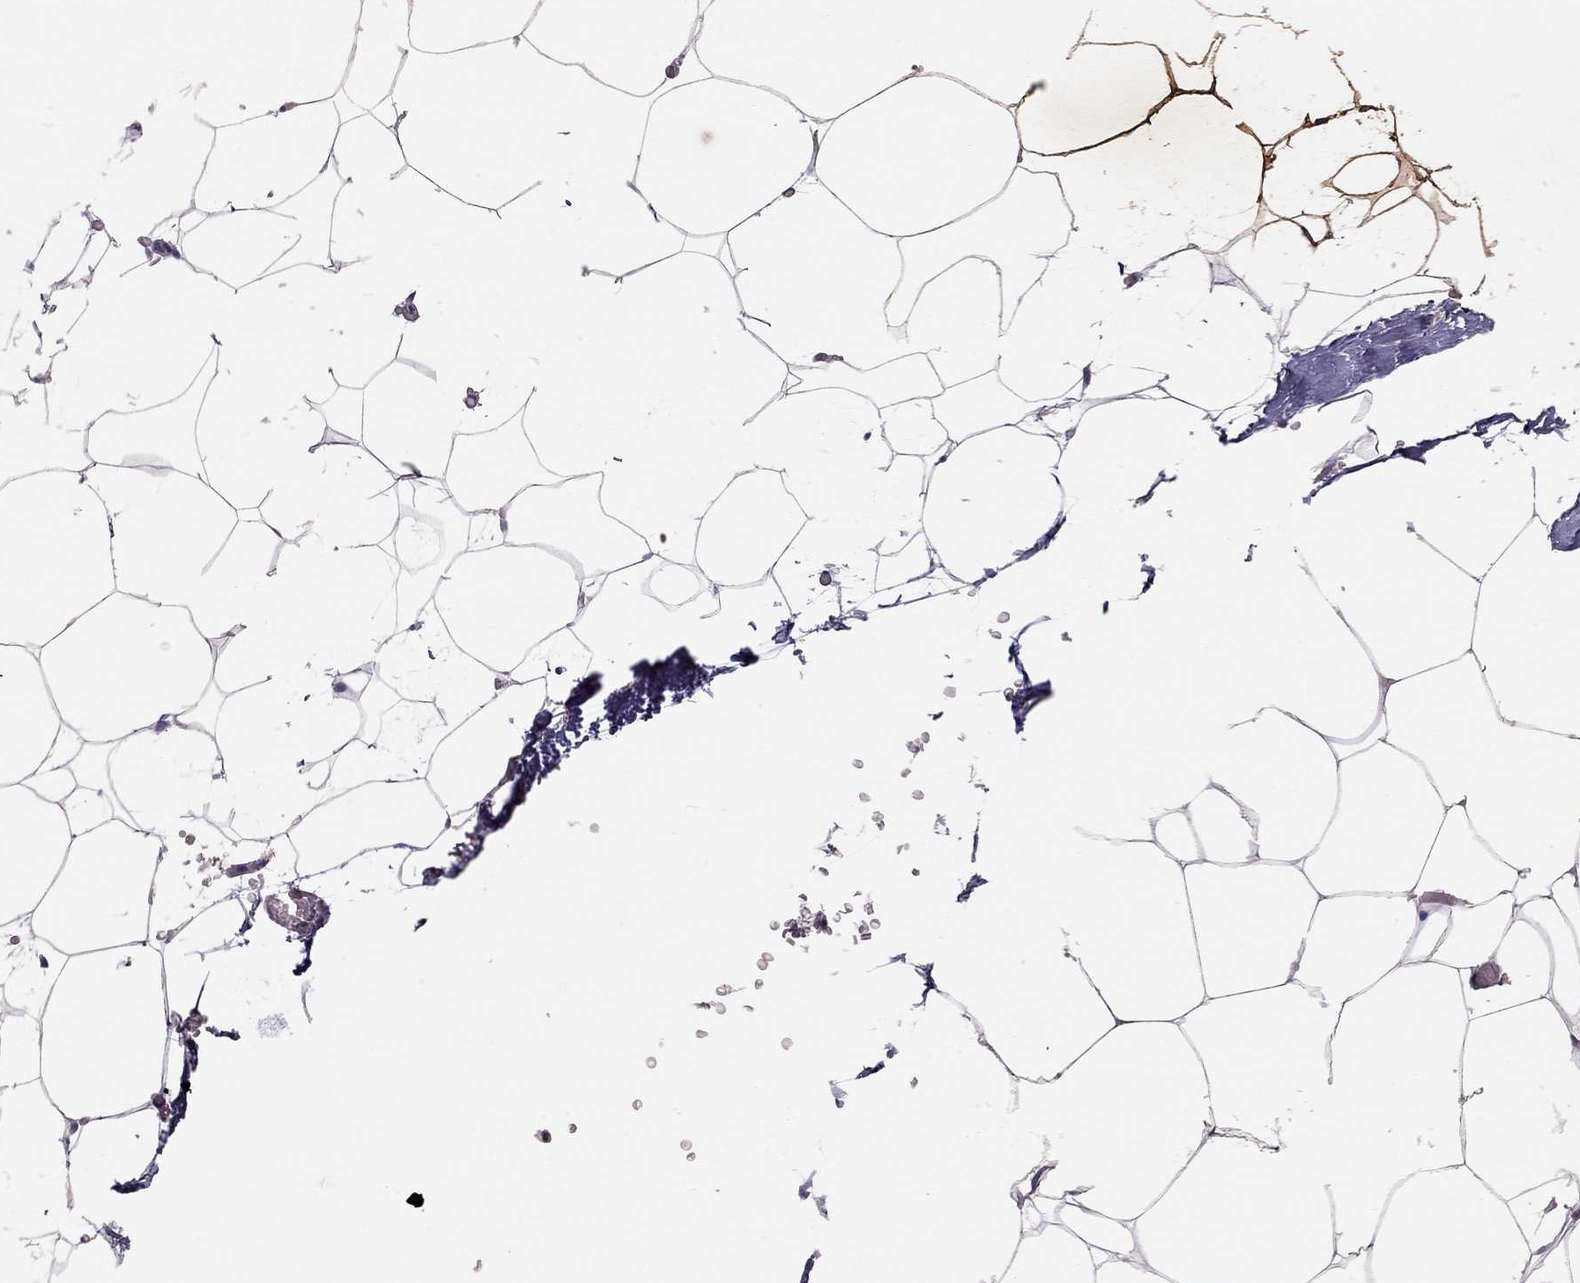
{"staining": {"intensity": "negative", "quantity": "none", "location": "none"}, "tissue": "adipose tissue", "cell_type": "Adipocytes", "image_type": "normal", "snomed": [{"axis": "morphology", "description": "Normal tissue, NOS"}, {"axis": "topography", "description": "Adipose tissue"}], "caption": "This is a photomicrograph of immunohistochemistry (IHC) staining of benign adipose tissue, which shows no positivity in adipocytes.", "gene": "ADORA2A", "patient": {"sex": "male", "age": 57}}